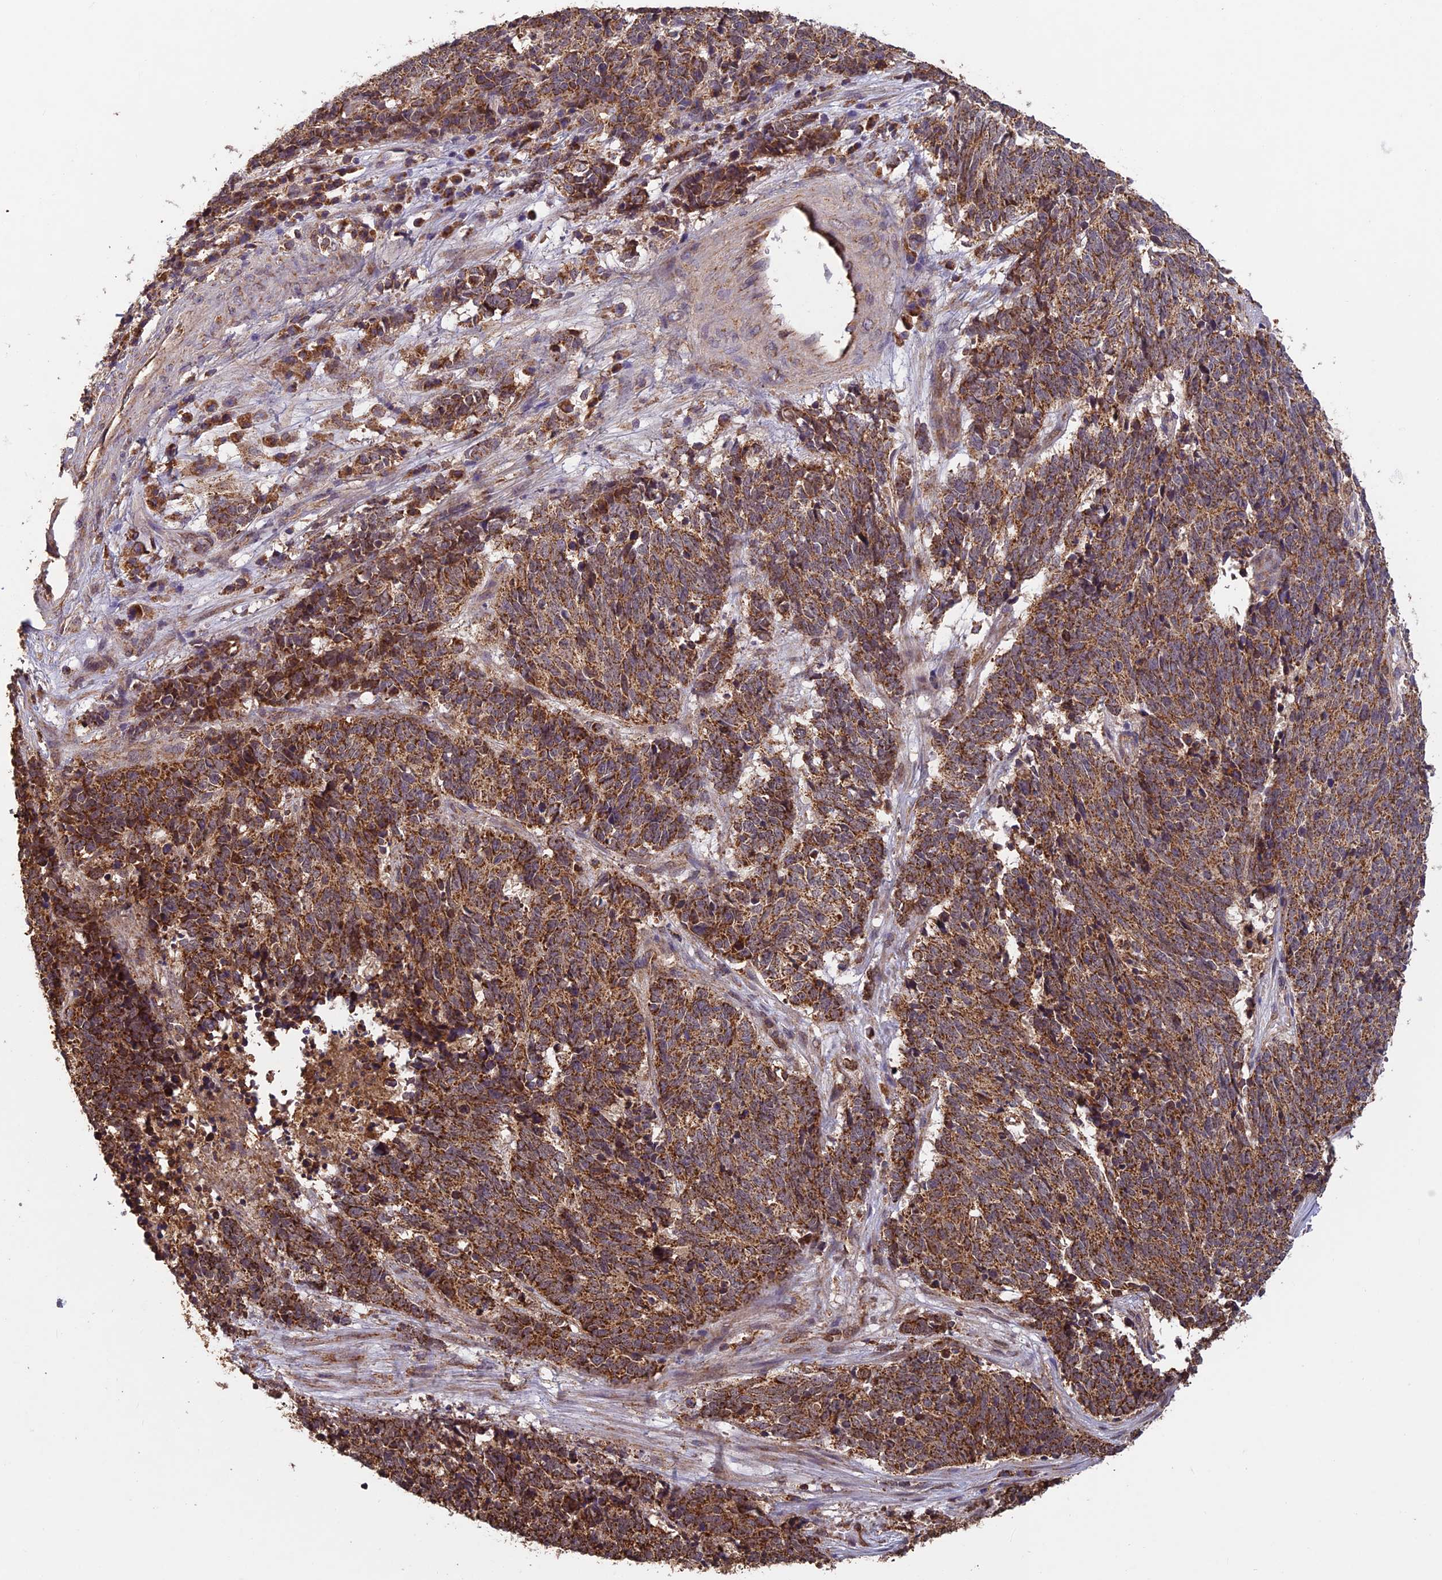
{"staining": {"intensity": "strong", "quantity": ">75%", "location": "cytoplasmic/membranous"}, "tissue": "cervical cancer", "cell_type": "Tumor cells", "image_type": "cancer", "snomed": [{"axis": "morphology", "description": "Squamous cell carcinoma, NOS"}, {"axis": "topography", "description": "Cervix"}], "caption": "Strong cytoplasmic/membranous expression for a protein is identified in approximately >75% of tumor cells of squamous cell carcinoma (cervical) using IHC.", "gene": "CCDC15", "patient": {"sex": "female", "age": 29}}